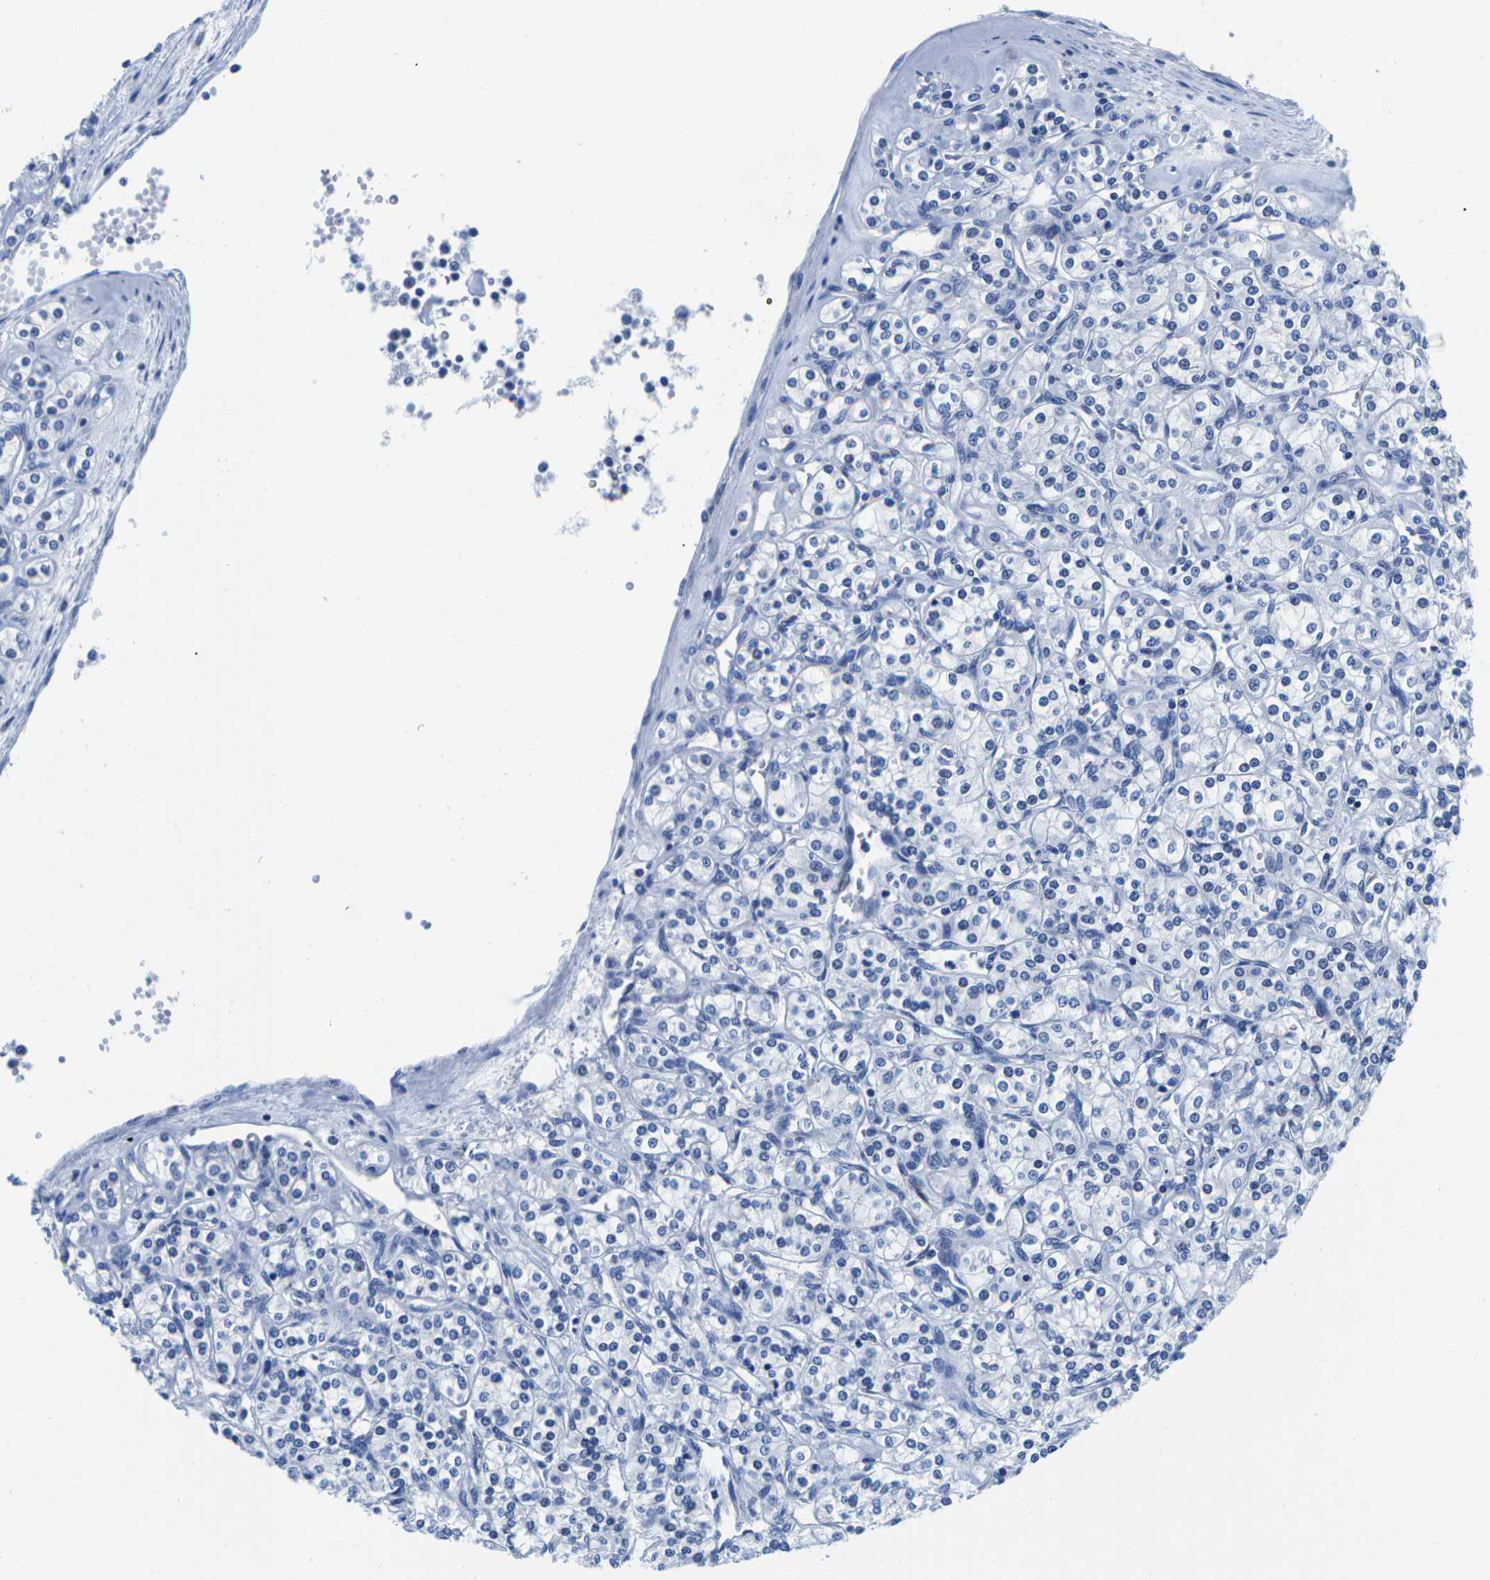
{"staining": {"intensity": "negative", "quantity": "none", "location": "none"}, "tissue": "renal cancer", "cell_type": "Tumor cells", "image_type": "cancer", "snomed": [{"axis": "morphology", "description": "Adenocarcinoma, NOS"}, {"axis": "topography", "description": "Kidney"}], "caption": "Histopathology image shows no protein staining in tumor cells of renal cancer (adenocarcinoma) tissue.", "gene": "CYP1A2", "patient": {"sex": "male", "age": 77}}